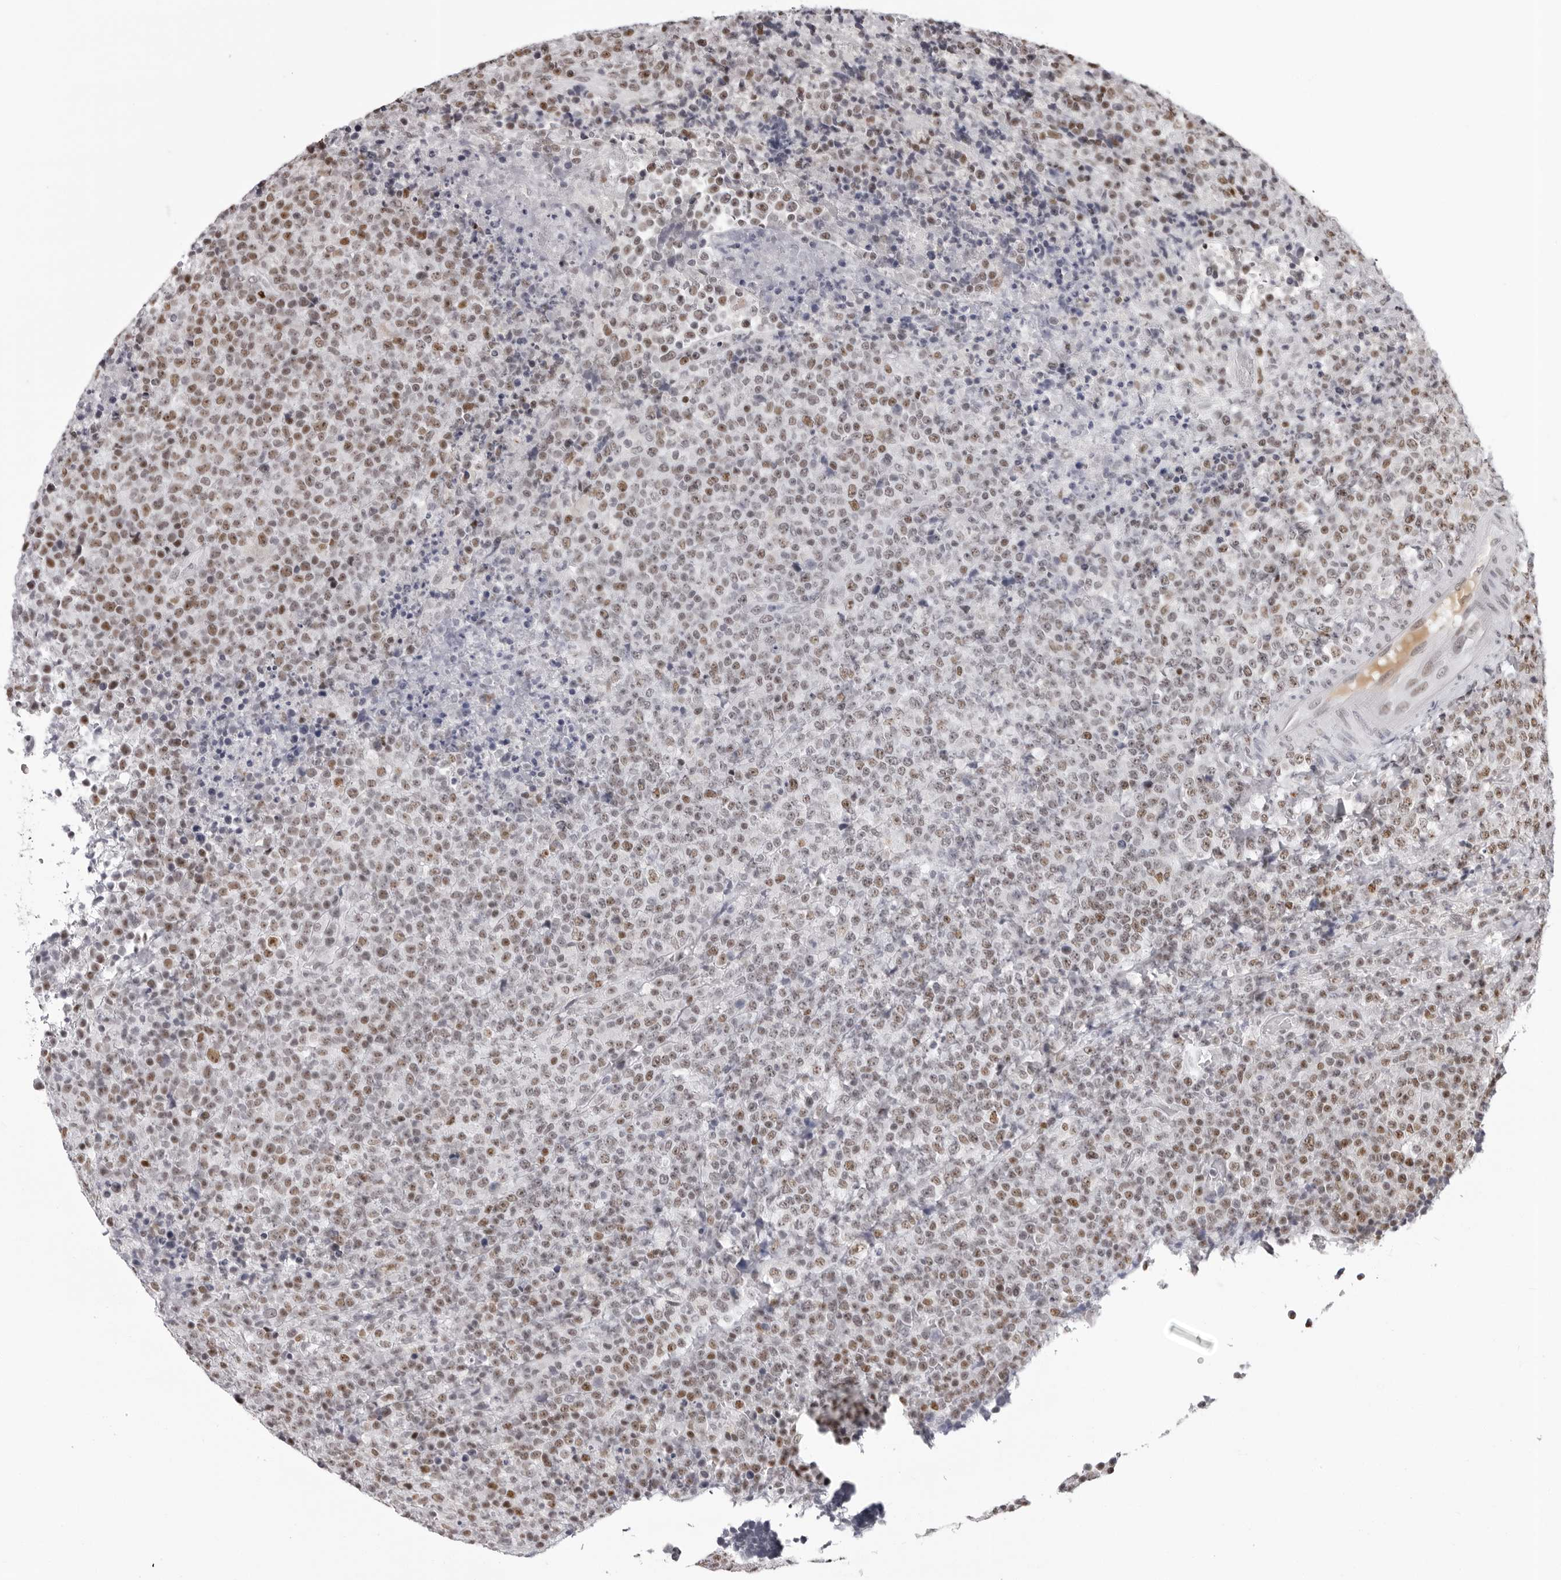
{"staining": {"intensity": "moderate", "quantity": ">75%", "location": "nuclear"}, "tissue": "lymphoma", "cell_type": "Tumor cells", "image_type": "cancer", "snomed": [{"axis": "morphology", "description": "Malignant lymphoma, non-Hodgkin's type, High grade"}, {"axis": "topography", "description": "Lymph node"}], "caption": "Moderate nuclear expression for a protein is identified in approximately >75% of tumor cells of lymphoma using IHC.", "gene": "HEXIM2", "patient": {"sex": "male", "age": 13}}